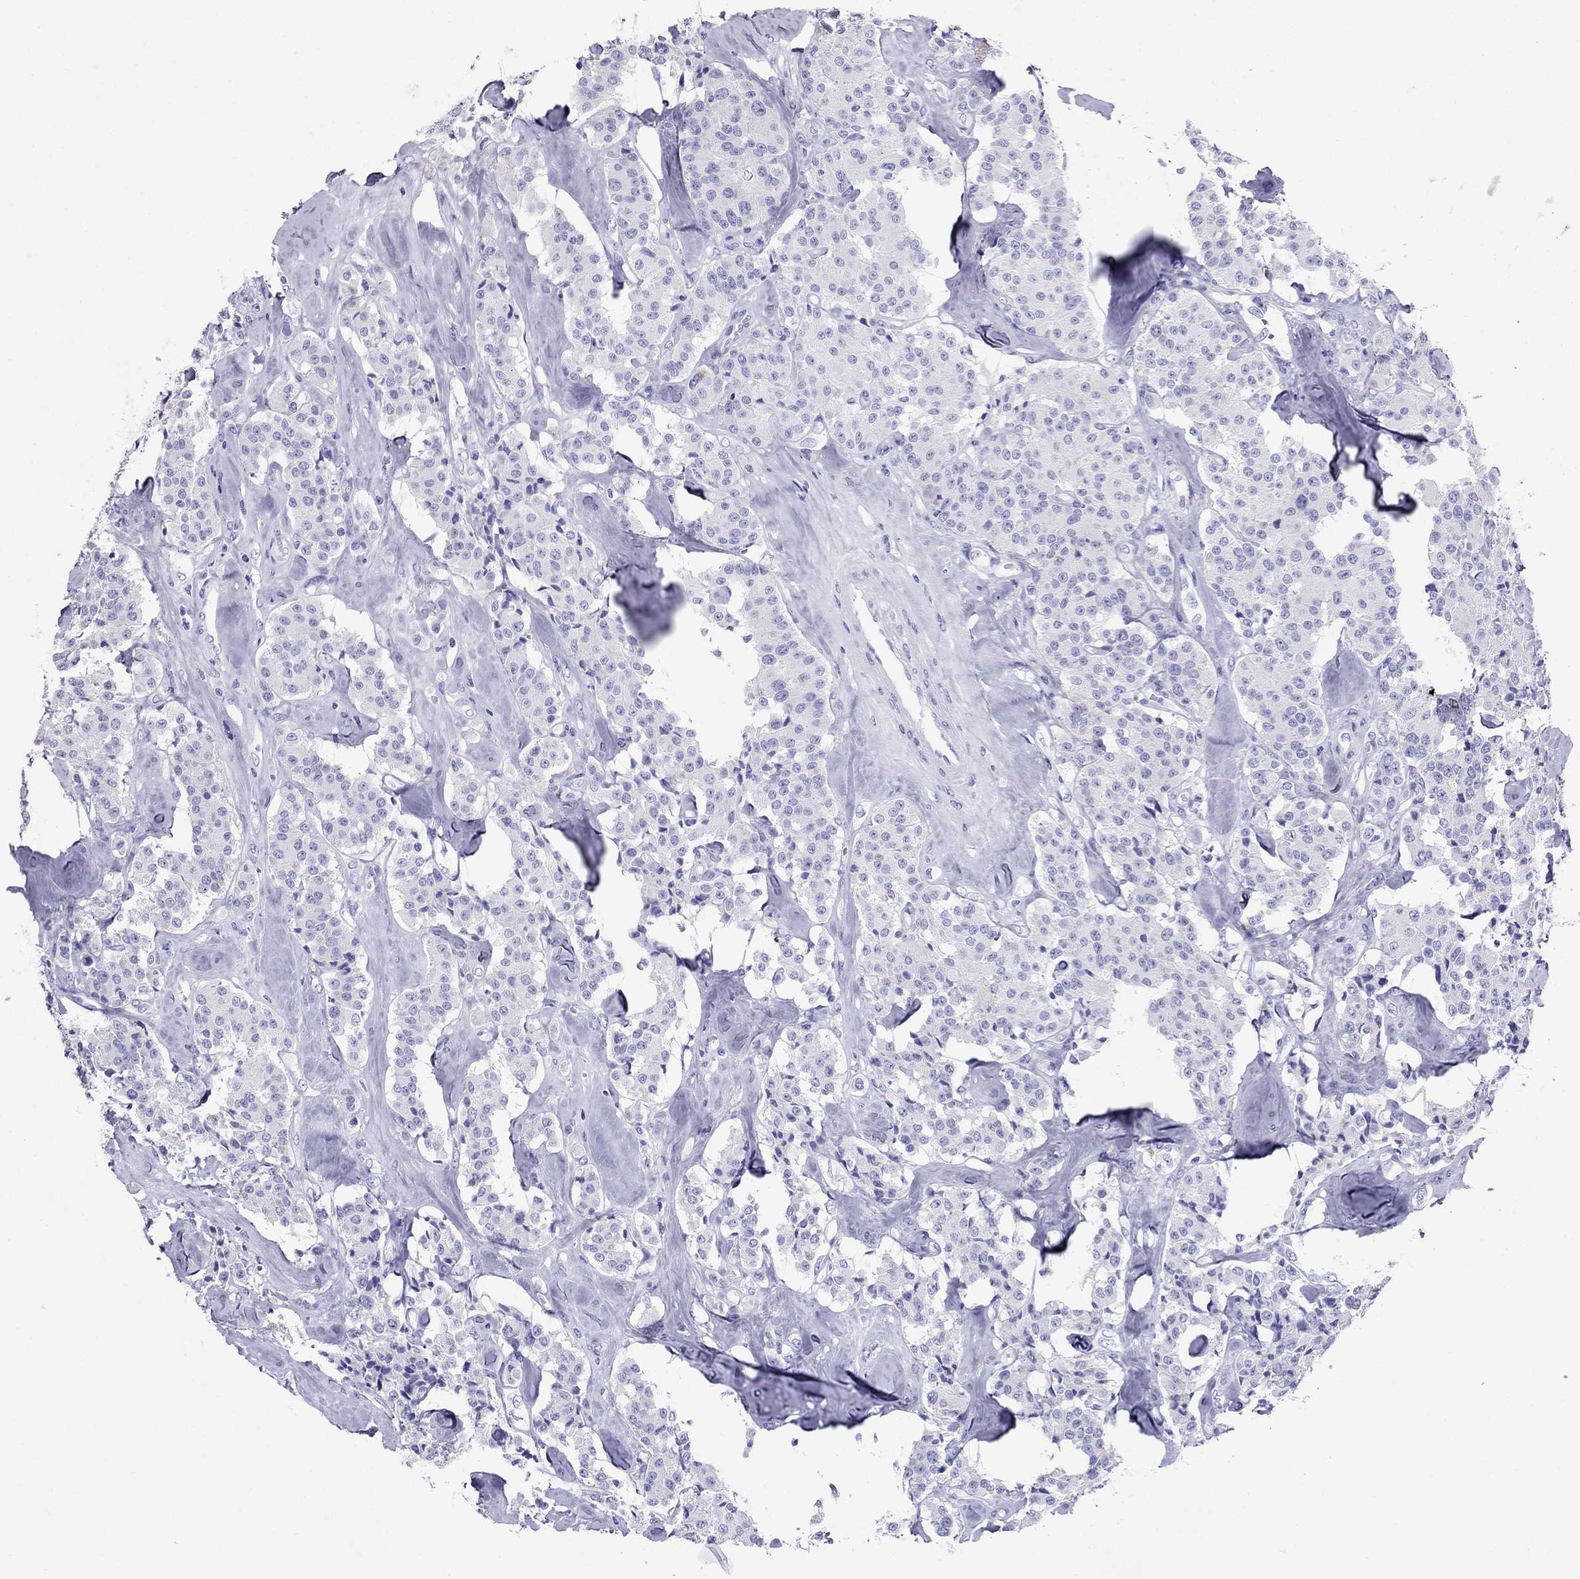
{"staining": {"intensity": "negative", "quantity": "none", "location": "none"}, "tissue": "carcinoid", "cell_type": "Tumor cells", "image_type": "cancer", "snomed": [{"axis": "morphology", "description": "Carcinoid, malignant, NOS"}, {"axis": "topography", "description": "Pancreas"}], "caption": "Human carcinoid (malignant) stained for a protein using IHC displays no expression in tumor cells.", "gene": "AVPR1B", "patient": {"sex": "male", "age": 41}}